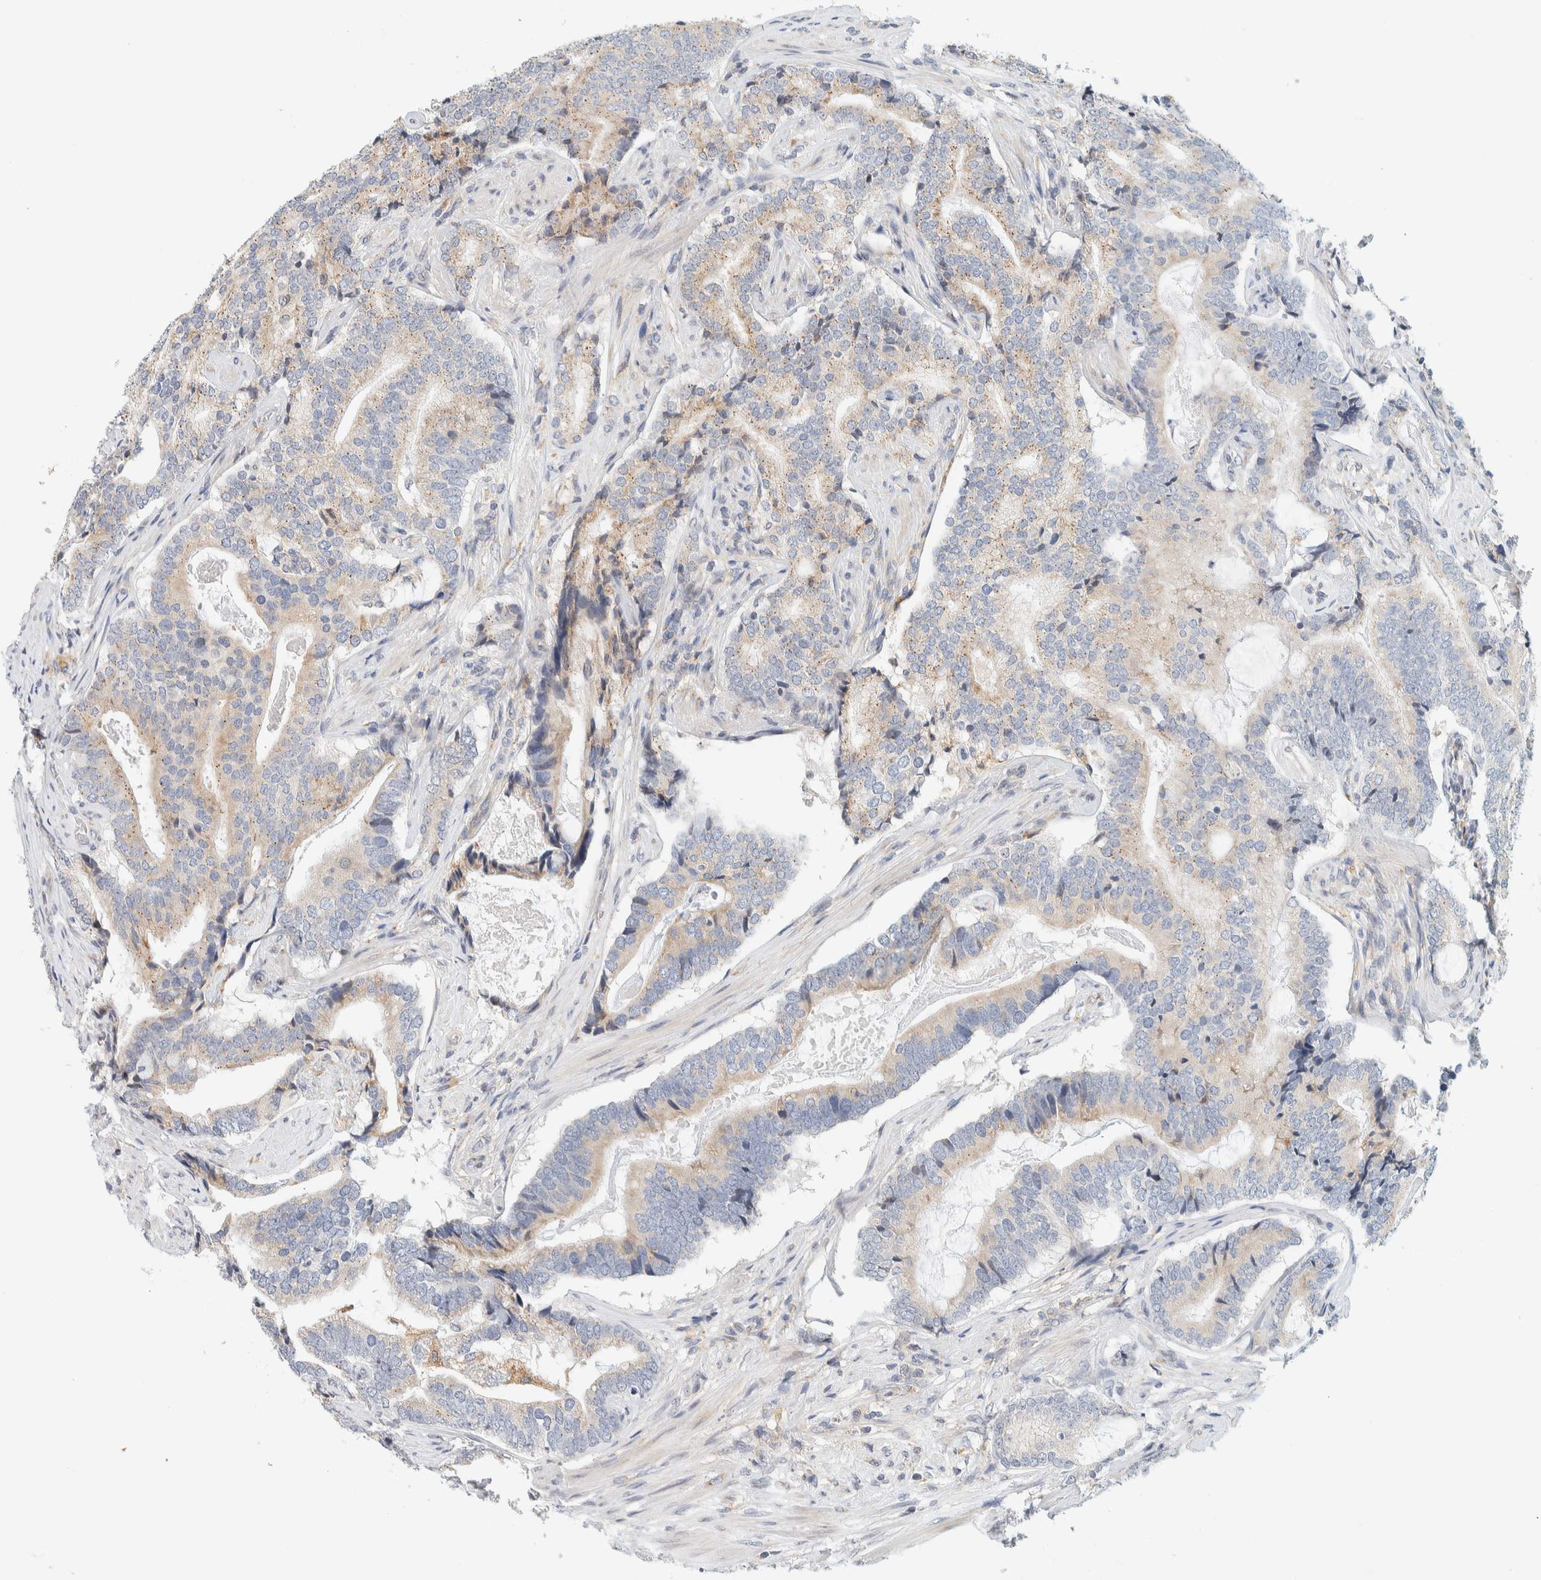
{"staining": {"intensity": "weak", "quantity": ">75%", "location": "cytoplasmic/membranous"}, "tissue": "prostate cancer", "cell_type": "Tumor cells", "image_type": "cancer", "snomed": [{"axis": "morphology", "description": "Adenocarcinoma, High grade"}, {"axis": "topography", "description": "Prostate"}], "caption": "Weak cytoplasmic/membranous expression is identified in about >75% of tumor cells in prostate high-grade adenocarcinoma.", "gene": "SUMF2", "patient": {"sex": "male", "age": 55}}